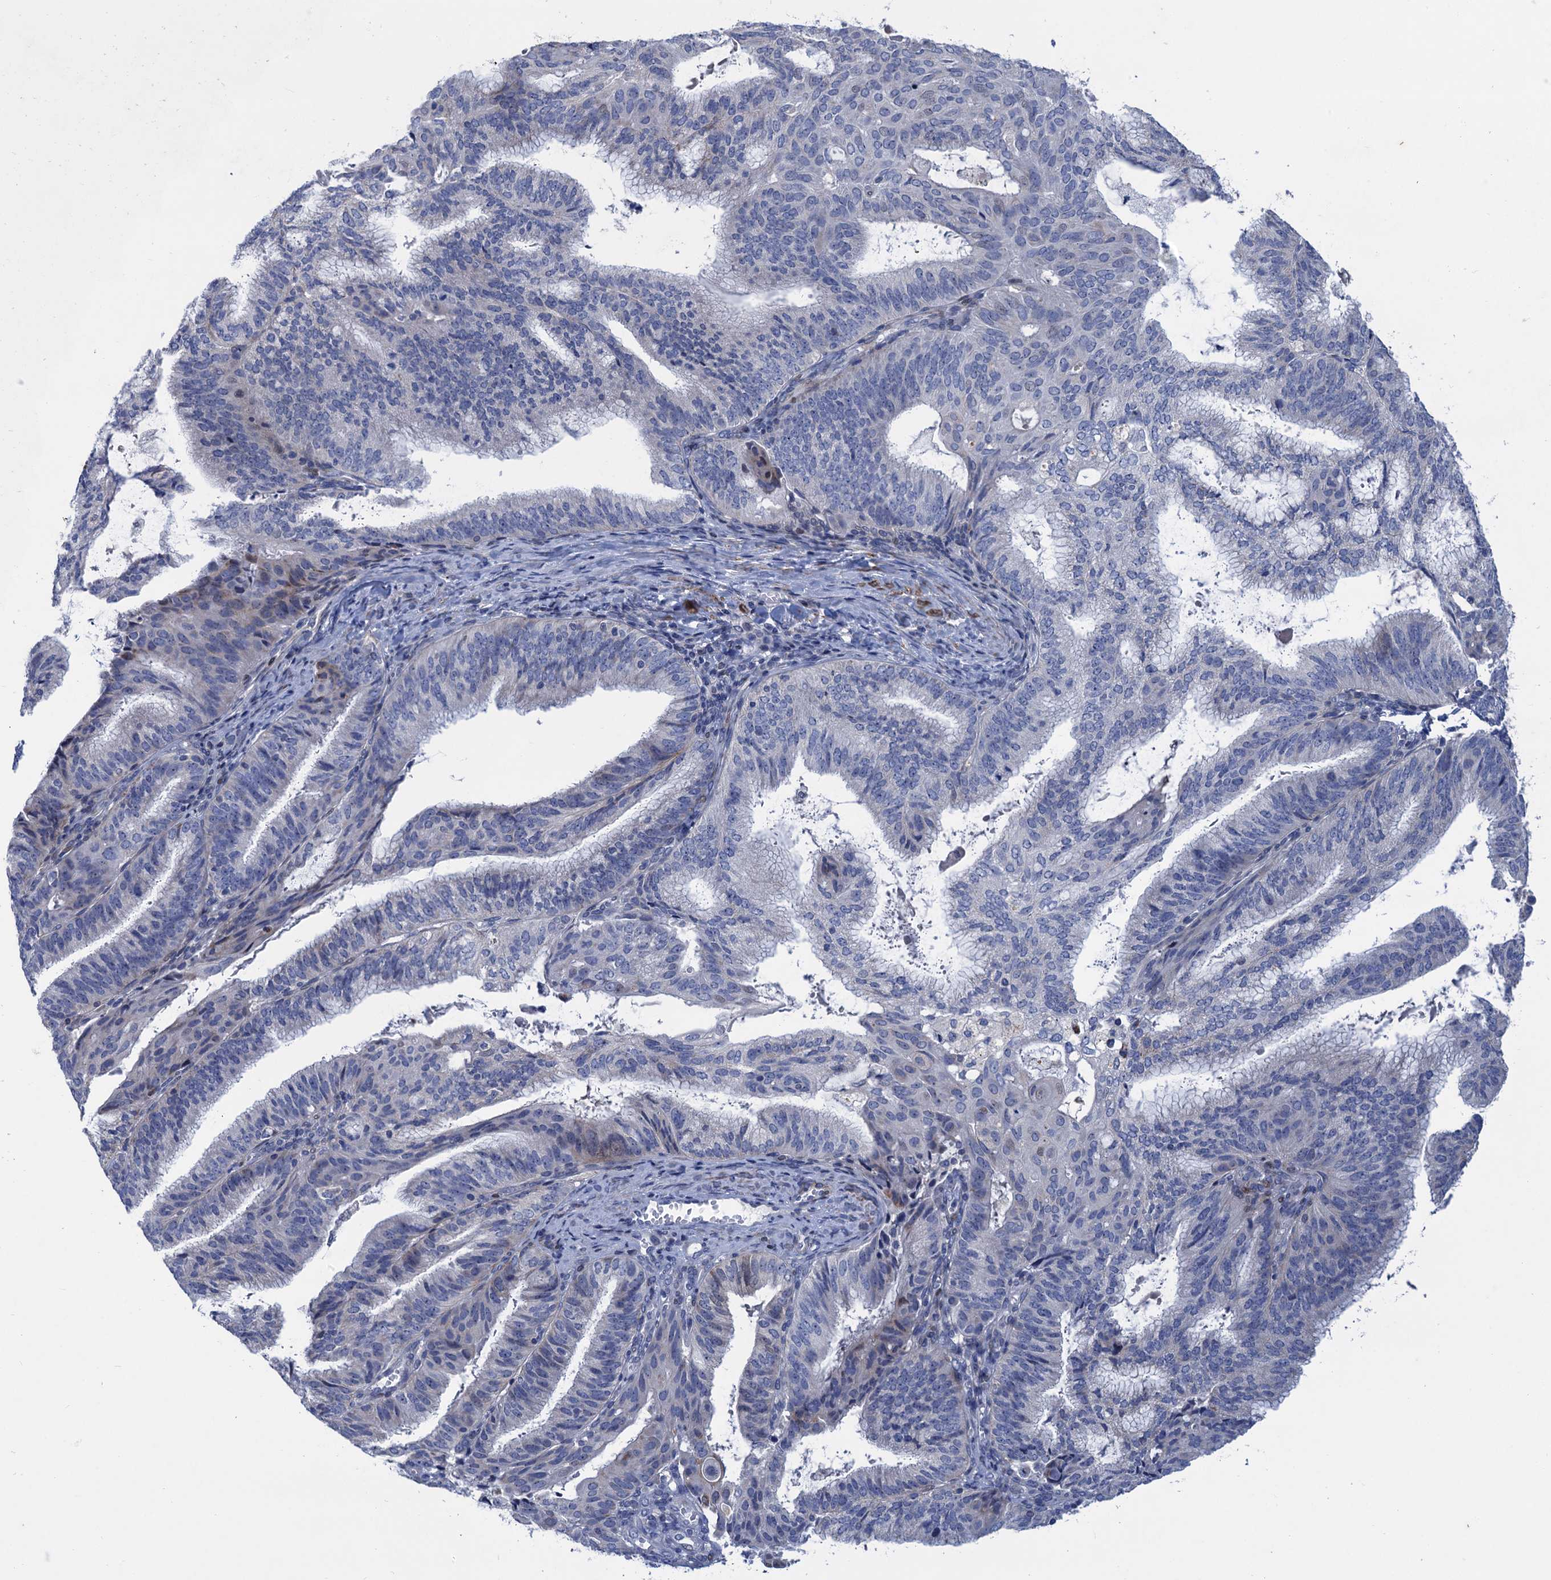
{"staining": {"intensity": "negative", "quantity": "none", "location": "none"}, "tissue": "endometrial cancer", "cell_type": "Tumor cells", "image_type": "cancer", "snomed": [{"axis": "morphology", "description": "Adenocarcinoma, NOS"}, {"axis": "topography", "description": "Endometrium"}], "caption": "IHC photomicrograph of human adenocarcinoma (endometrial) stained for a protein (brown), which displays no expression in tumor cells.", "gene": "ESYT3", "patient": {"sex": "female", "age": 49}}